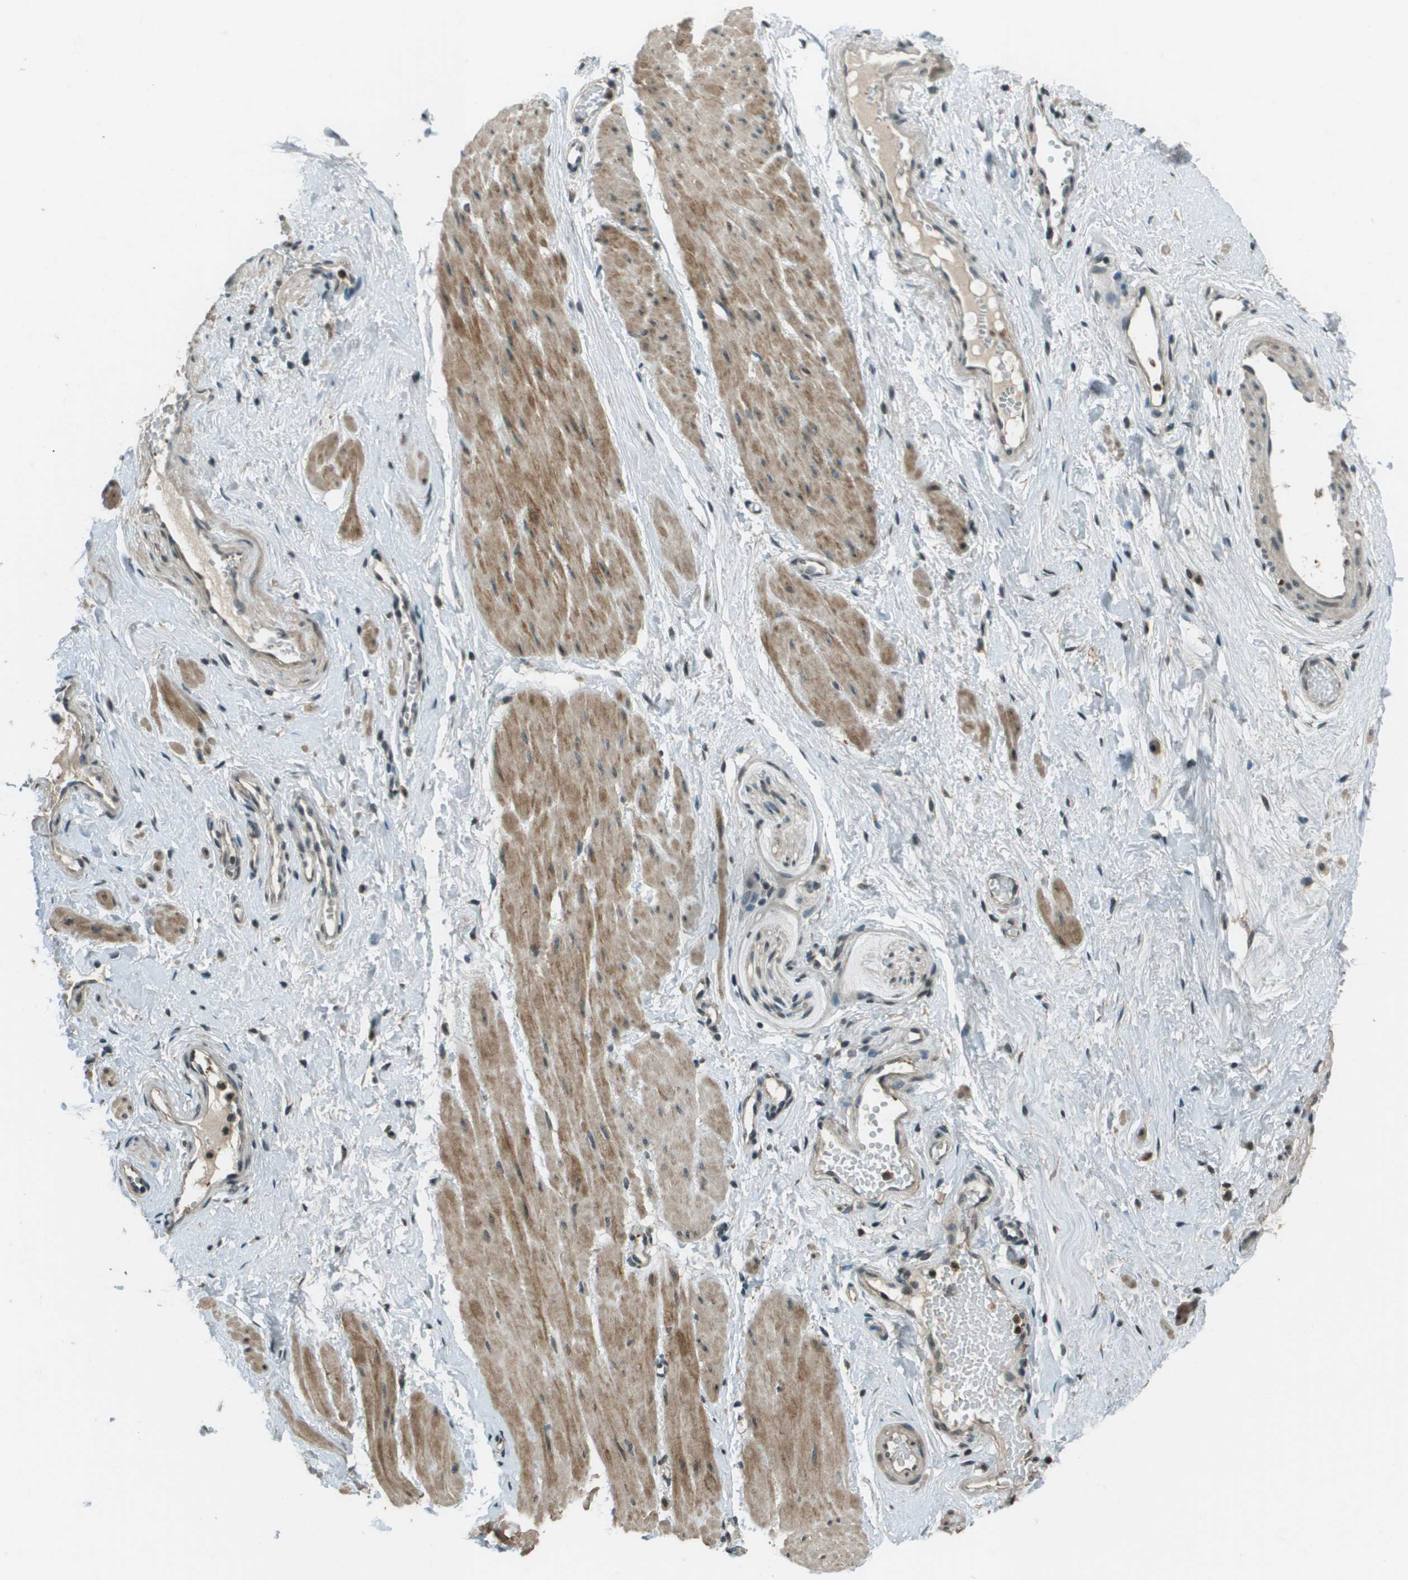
{"staining": {"intensity": "negative", "quantity": "none", "location": "none"}, "tissue": "adipose tissue", "cell_type": "Adipocytes", "image_type": "normal", "snomed": [{"axis": "morphology", "description": "Normal tissue, NOS"}, {"axis": "topography", "description": "Soft tissue"}, {"axis": "topography", "description": "Vascular tissue"}], "caption": "Immunohistochemistry micrograph of normal adipose tissue stained for a protein (brown), which shows no positivity in adipocytes. (Stains: DAB (3,3'-diaminobenzidine) immunohistochemistry with hematoxylin counter stain, Microscopy: brightfield microscopy at high magnification).", "gene": "SDC3", "patient": {"sex": "female", "age": 35}}